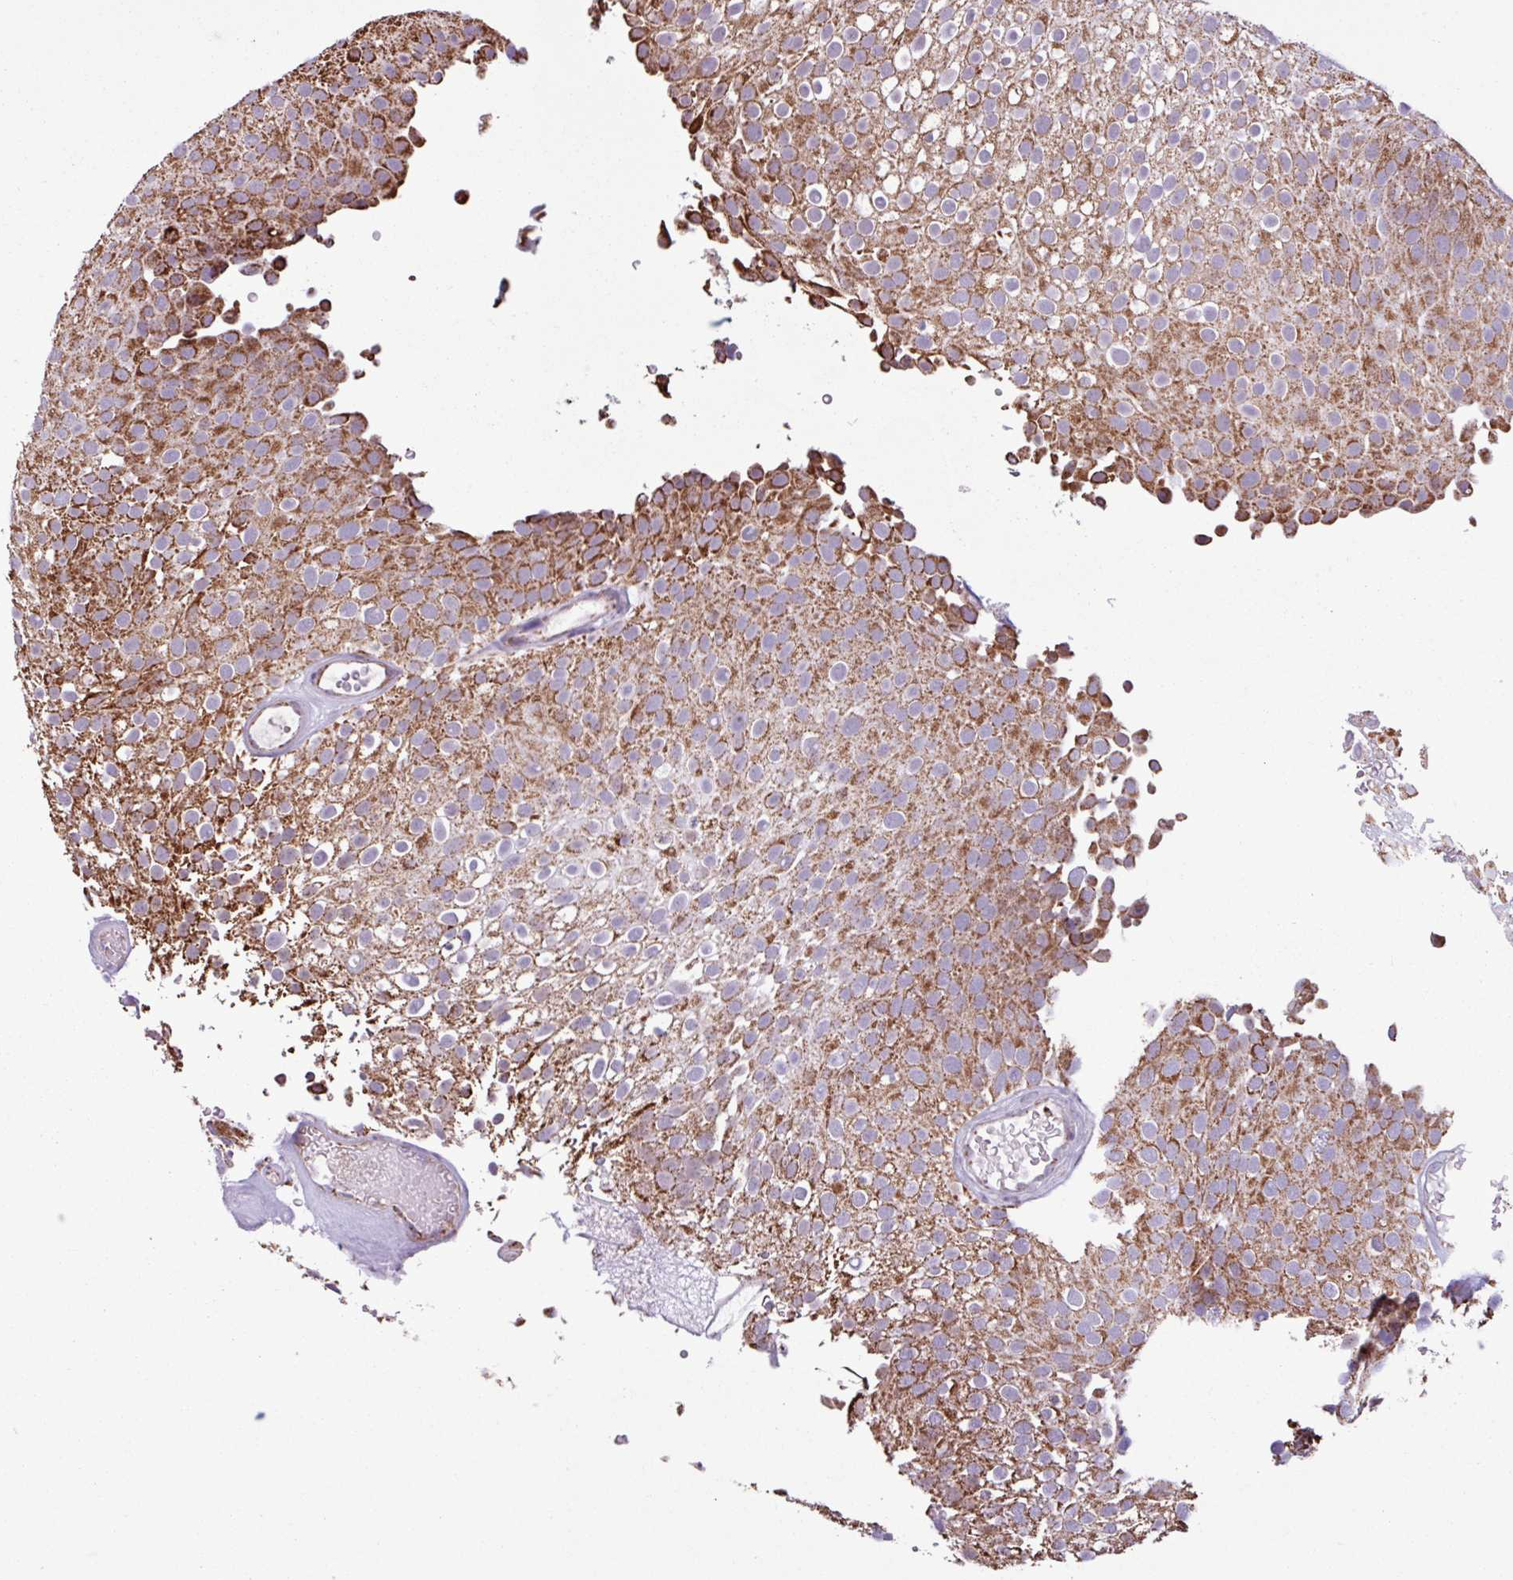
{"staining": {"intensity": "strong", "quantity": ">75%", "location": "cytoplasmic/membranous"}, "tissue": "urothelial cancer", "cell_type": "Tumor cells", "image_type": "cancer", "snomed": [{"axis": "morphology", "description": "Urothelial carcinoma, Low grade"}, {"axis": "topography", "description": "Urinary bladder"}], "caption": "A brown stain labels strong cytoplasmic/membranous staining of a protein in human low-grade urothelial carcinoma tumor cells.", "gene": "ALG8", "patient": {"sex": "male", "age": 78}}